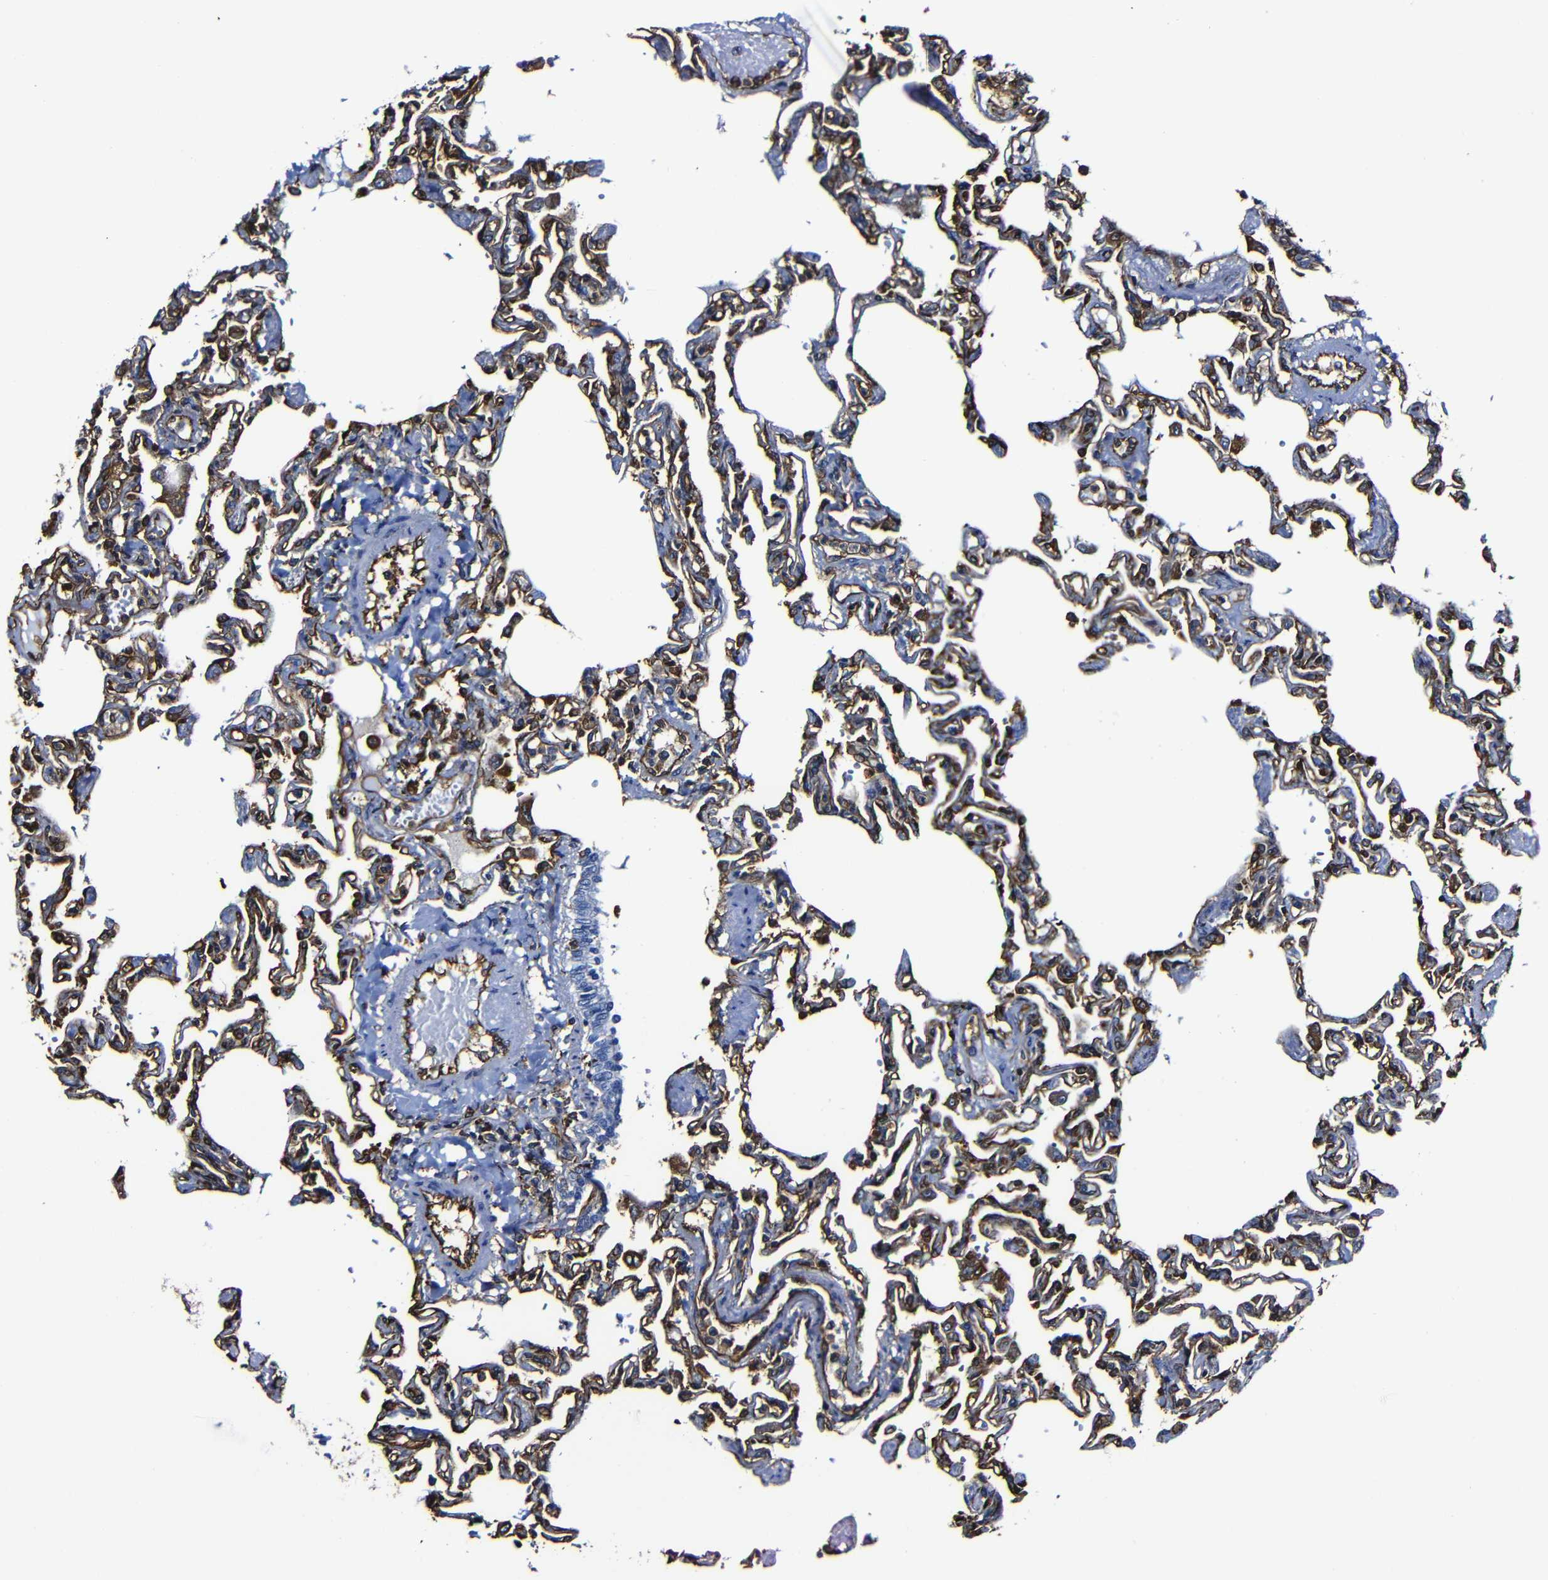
{"staining": {"intensity": "moderate", "quantity": ">75%", "location": "cytoplasmic/membranous"}, "tissue": "lung", "cell_type": "Alveolar cells", "image_type": "normal", "snomed": [{"axis": "morphology", "description": "Normal tissue, NOS"}, {"axis": "topography", "description": "Lung"}], "caption": "This image reveals unremarkable lung stained with immunohistochemistry to label a protein in brown. The cytoplasmic/membranous of alveolar cells show moderate positivity for the protein. Nuclei are counter-stained blue.", "gene": "MSN", "patient": {"sex": "male", "age": 21}}